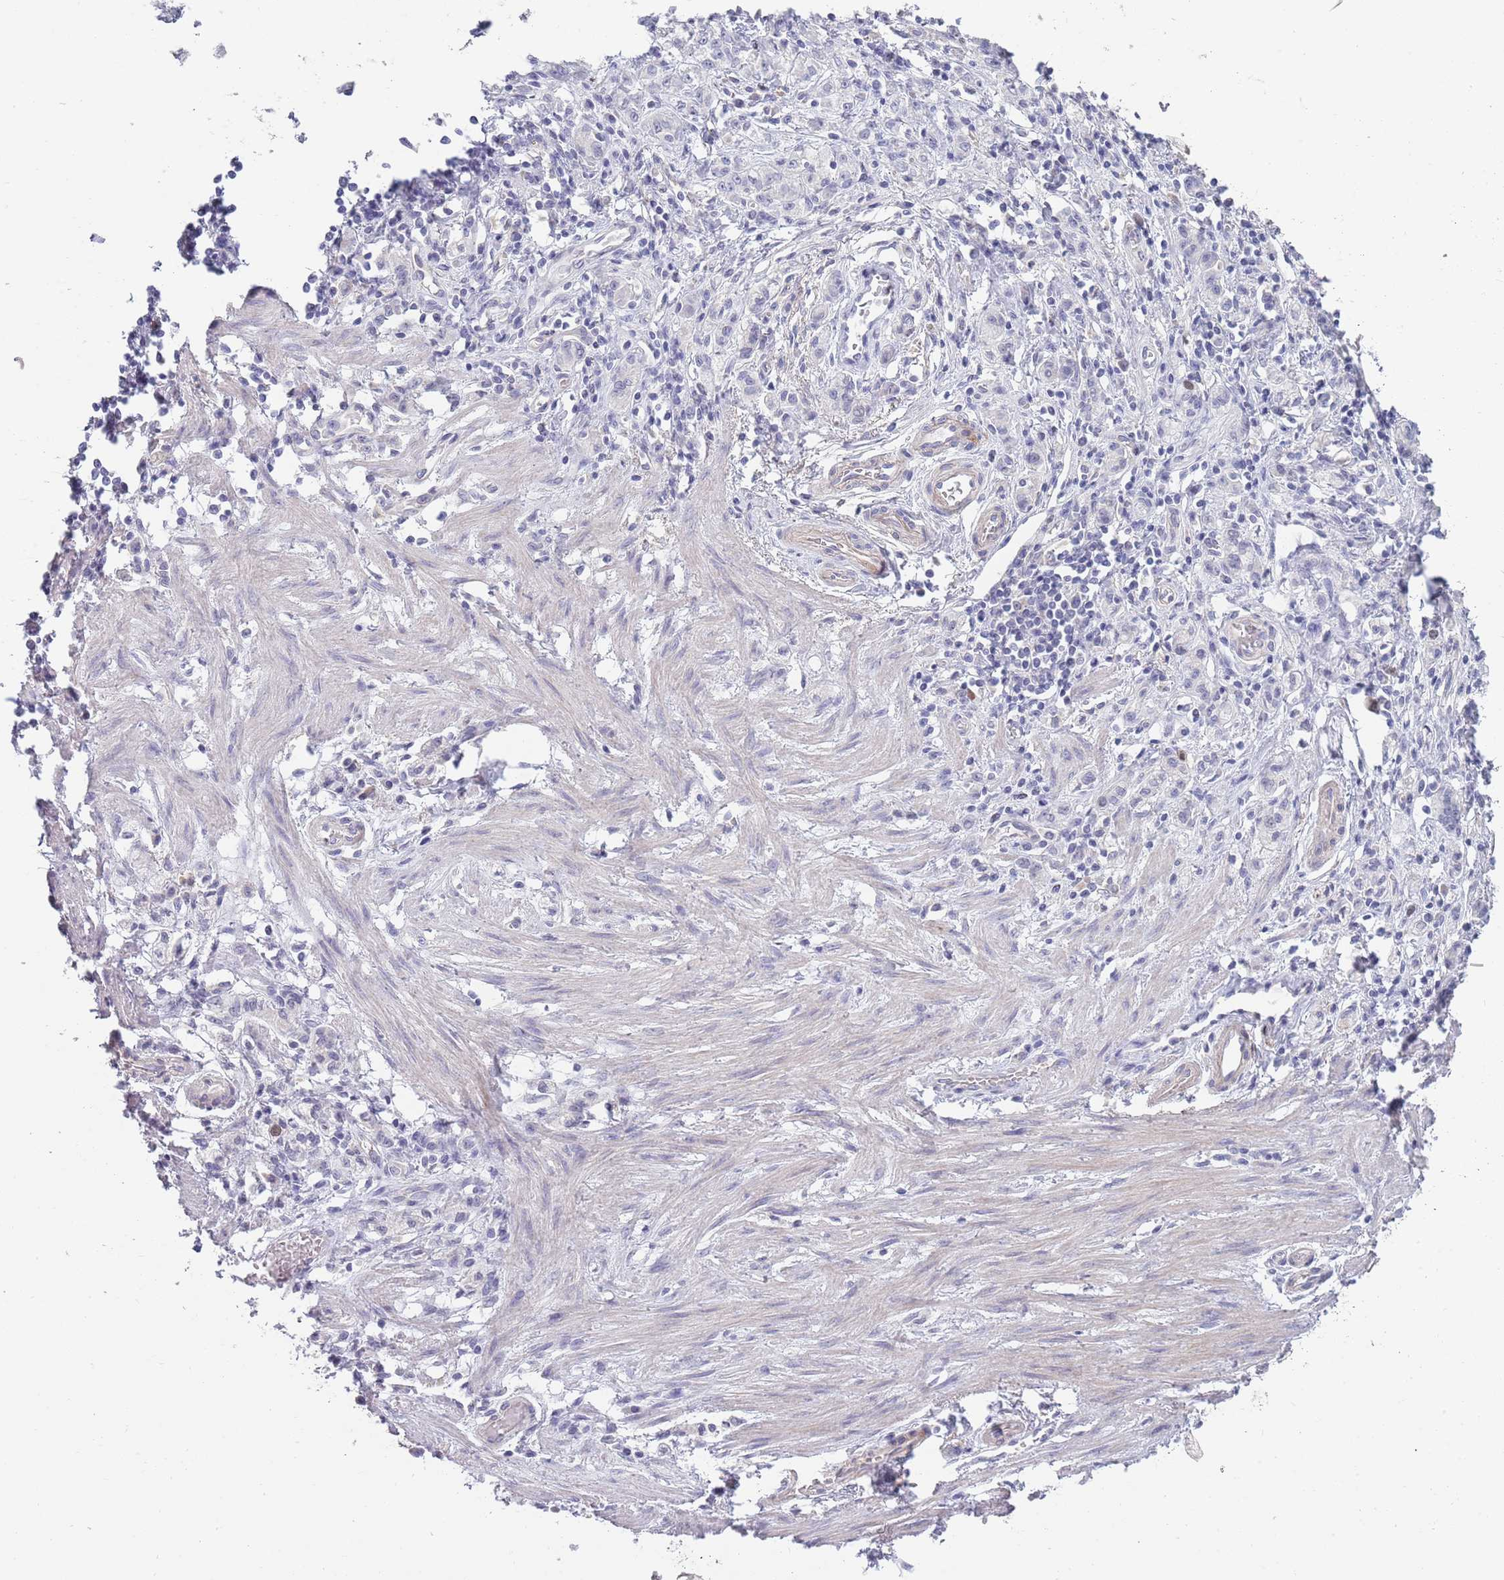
{"staining": {"intensity": "negative", "quantity": "none", "location": "none"}, "tissue": "stomach cancer", "cell_type": "Tumor cells", "image_type": "cancer", "snomed": [{"axis": "morphology", "description": "Adenocarcinoma, NOS"}, {"axis": "topography", "description": "Stomach"}], "caption": "Immunohistochemistry (IHC) photomicrograph of neoplastic tissue: human adenocarcinoma (stomach) stained with DAB (3,3'-diaminobenzidine) reveals no significant protein staining in tumor cells.", "gene": "PIMREG", "patient": {"sex": "male", "age": 77}}